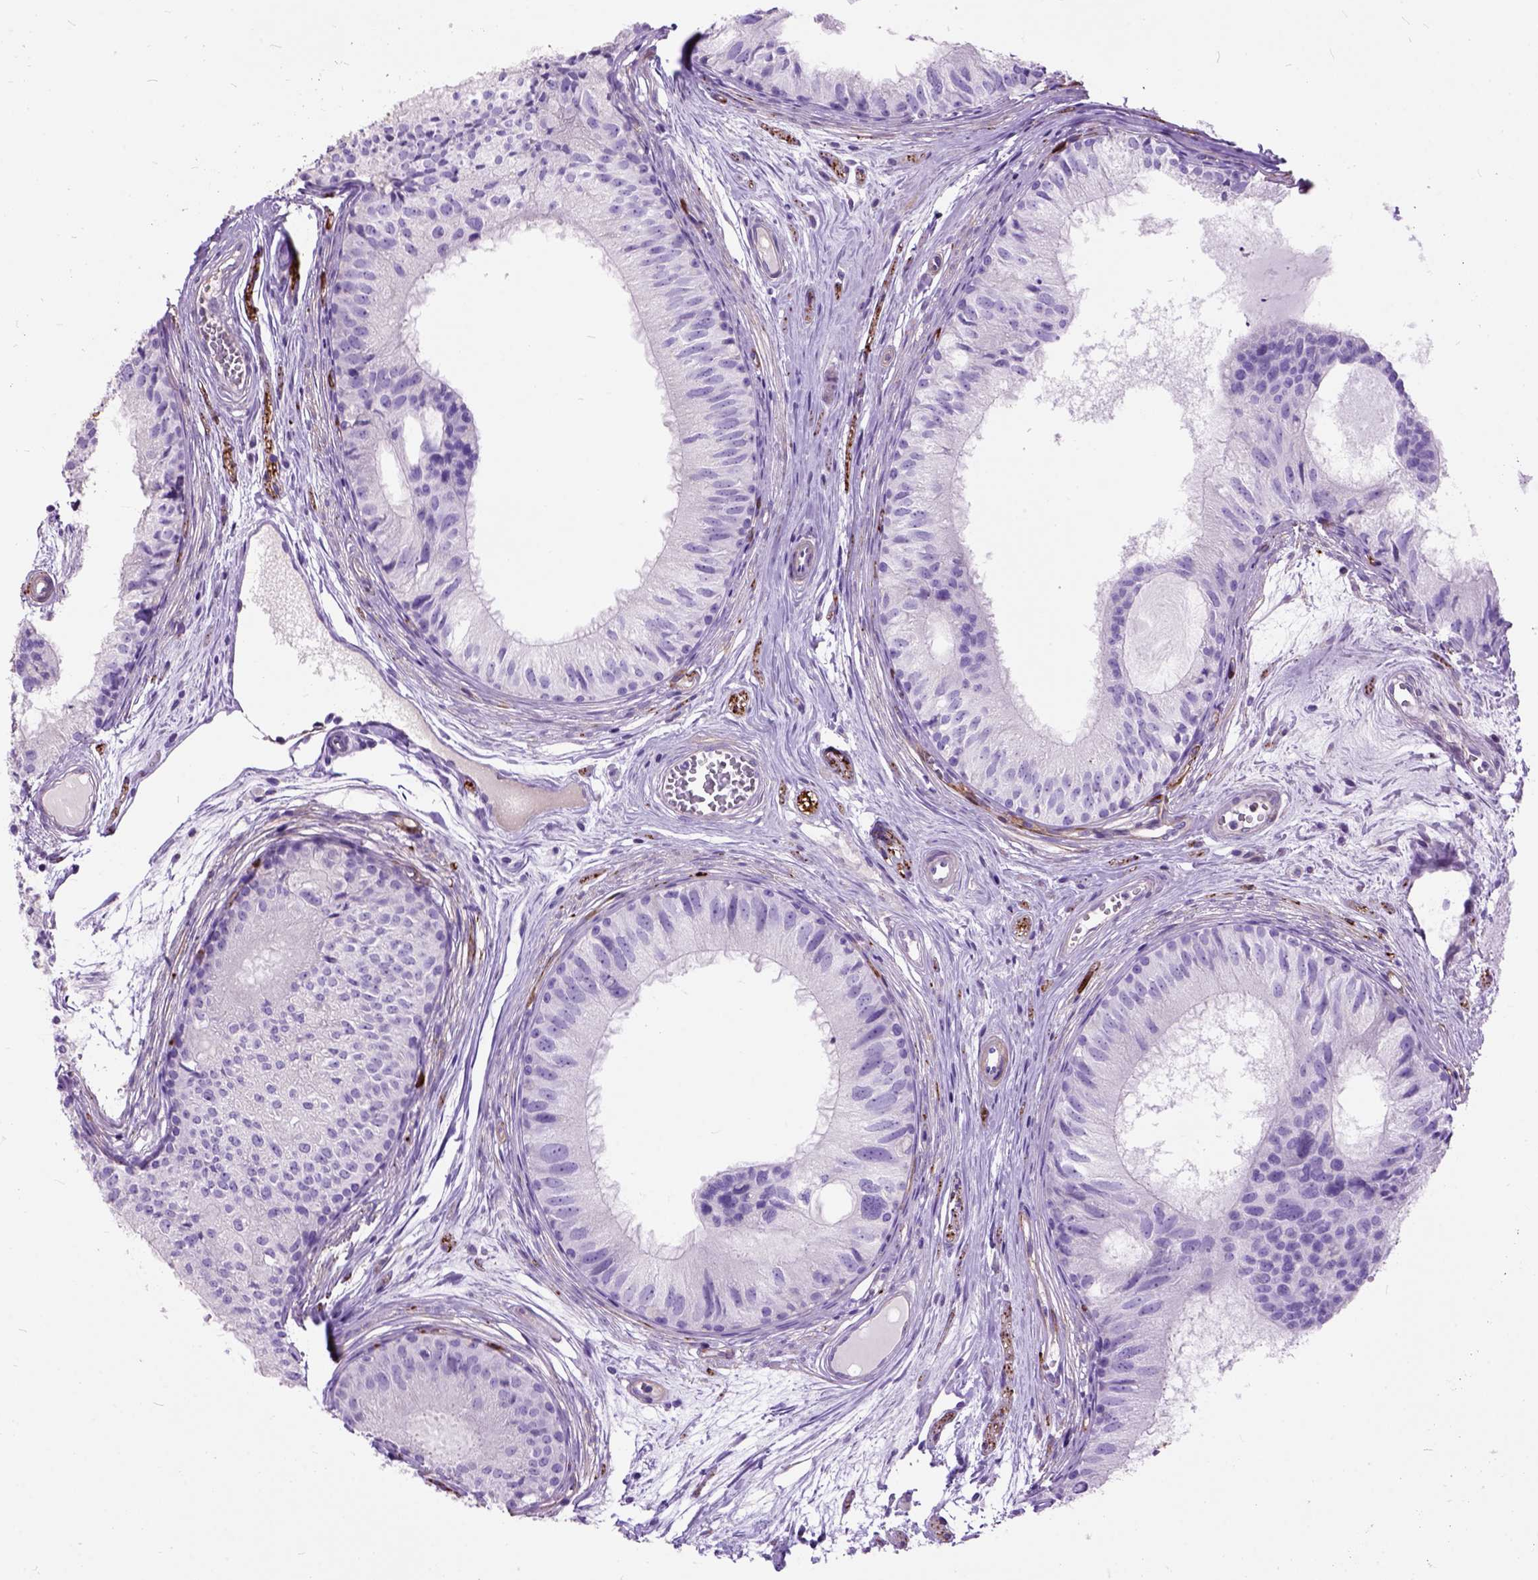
{"staining": {"intensity": "negative", "quantity": "none", "location": "none"}, "tissue": "epididymis", "cell_type": "Glandular cells", "image_type": "normal", "snomed": [{"axis": "morphology", "description": "Normal tissue, NOS"}, {"axis": "topography", "description": "Epididymis"}], "caption": "High power microscopy image of an immunohistochemistry (IHC) micrograph of benign epididymis, revealing no significant expression in glandular cells.", "gene": "MAPT", "patient": {"sex": "male", "age": 25}}